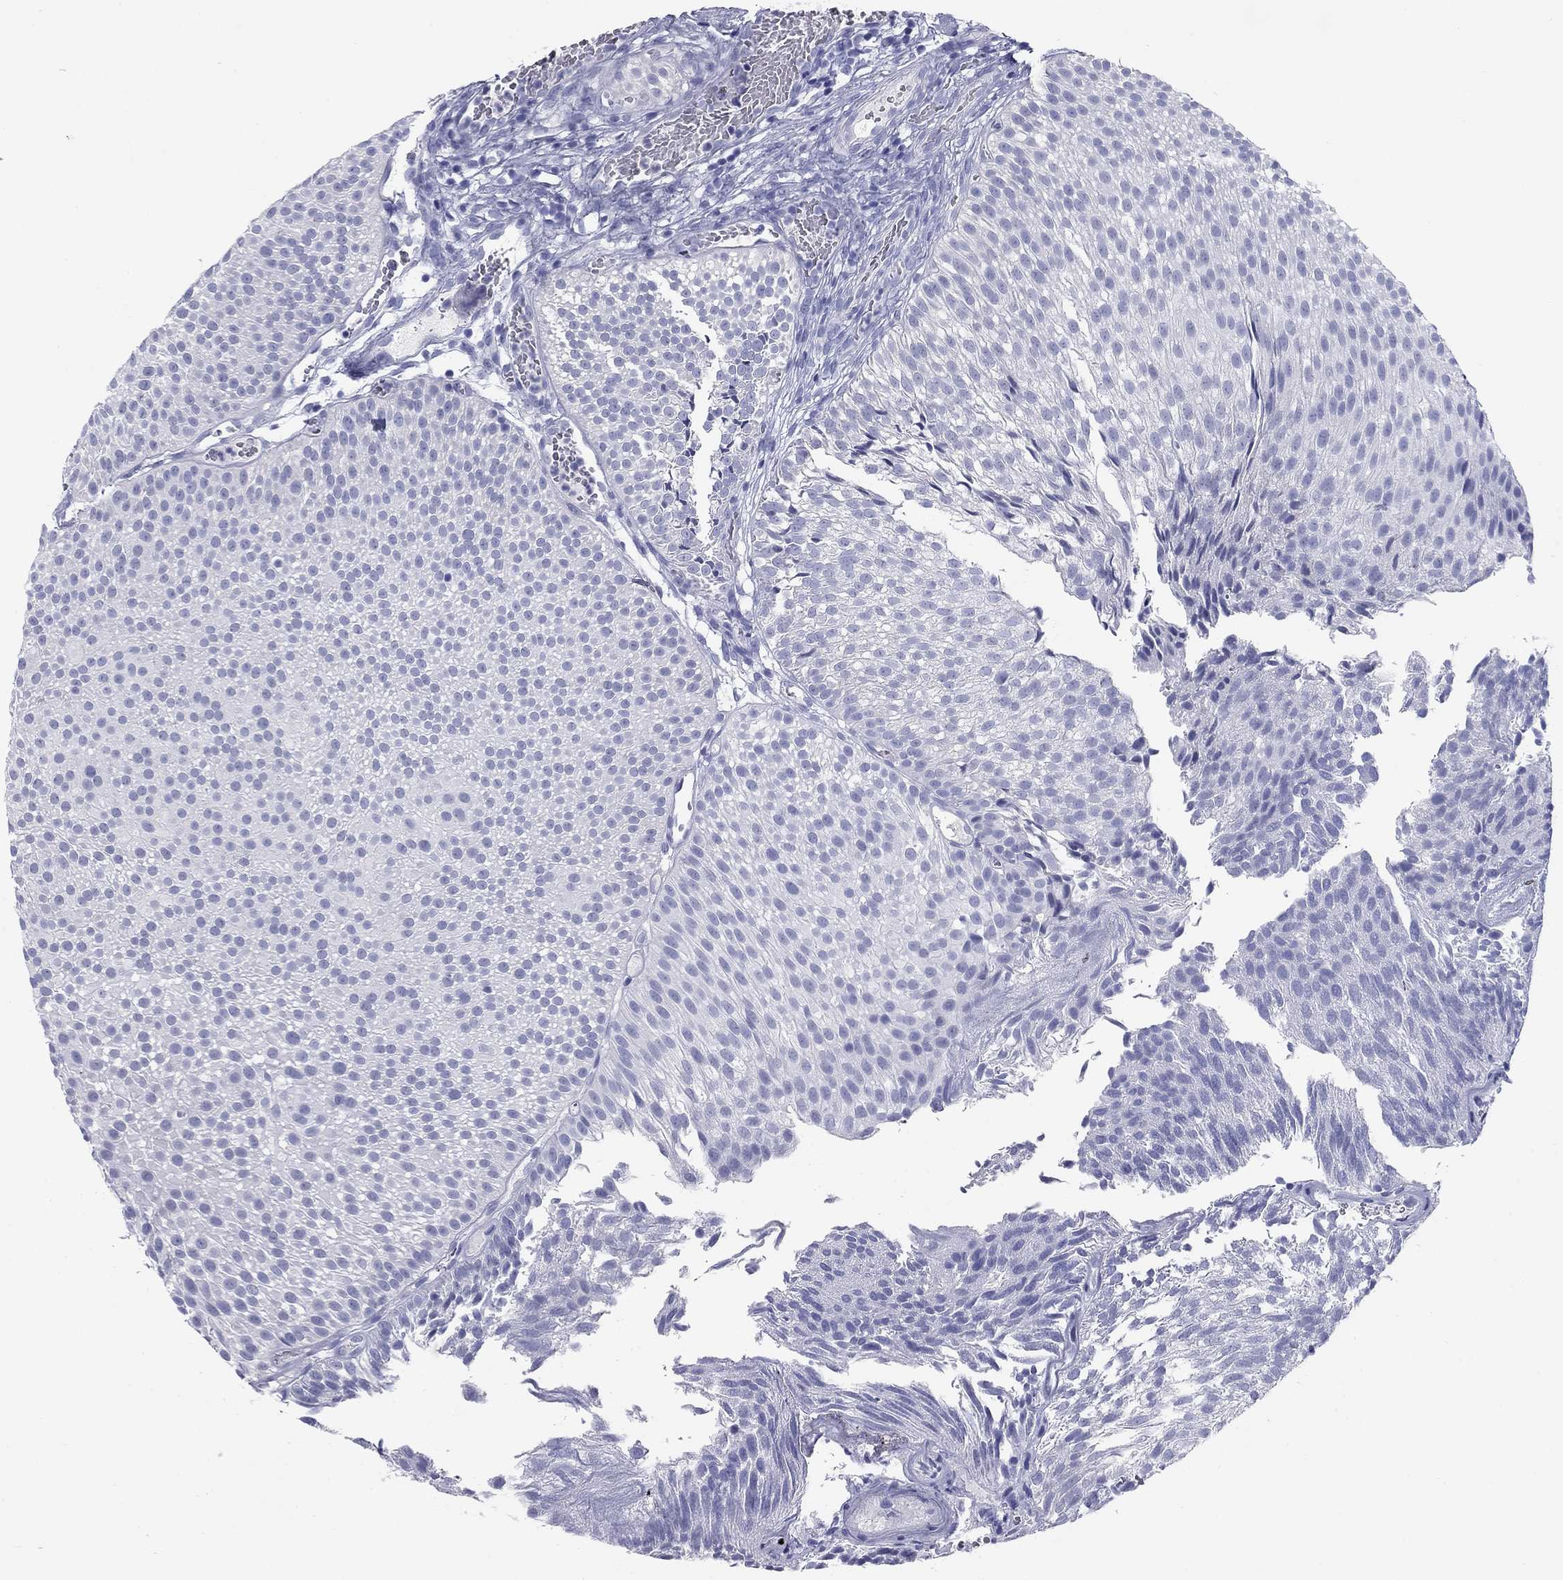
{"staining": {"intensity": "negative", "quantity": "none", "location": "none"}, "tissue": "urothelial cancer", "cell_type": "Tumor cells", "image_type": "cancer", "snomed": [{"axis": "morphology", "description": "Urothelial carcinoma, Low grade"}, {"axis": "topography", "description": "Urinary bladder"}], "caption": "Urothelial cancer was stained to show a protein in brown. There is no significant staining in tumor cells. The staining is performed using DAB (3,3'-diaminobenzidine) brown chromogen with nuclei counter-stained in using hematoxylin.", "gene": "NPPA", "patient": {"sex": "male", "age": 65}}